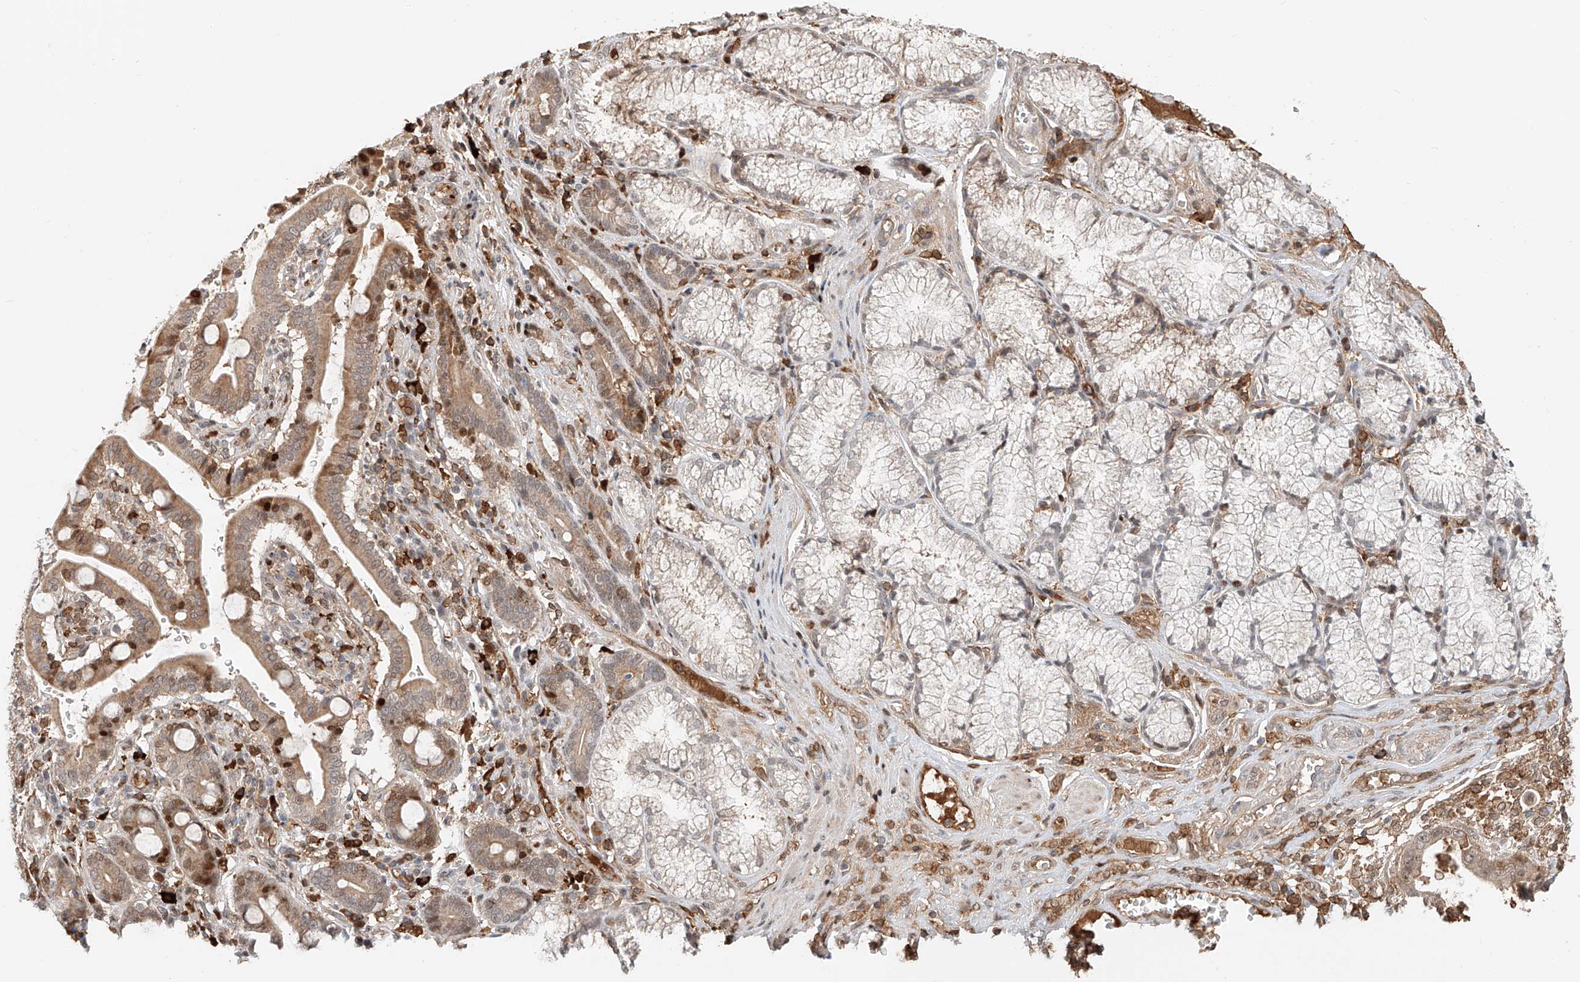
{"staining": {"intensity": "moderate", "quantity": "<25%", "location": "cytoplasmic/membranous,nuclear"}, "tissue": "pancreatic cancer", "cell_type": "Tumor cells", "image_type": "cancer", "snomed": [{"axis": "morphology", "description": "Adenocarcinoma, NOS"}, {"axis": "topography", "description": "Pancreas"}], "caption": "Pancreatic cancer stained for a protein demonstrates moderate cytoplasmic/membranous and nuclear positivity in tumor cells.", "gene": "CEP162", "patient": {"sex": "male", "age": 70}}